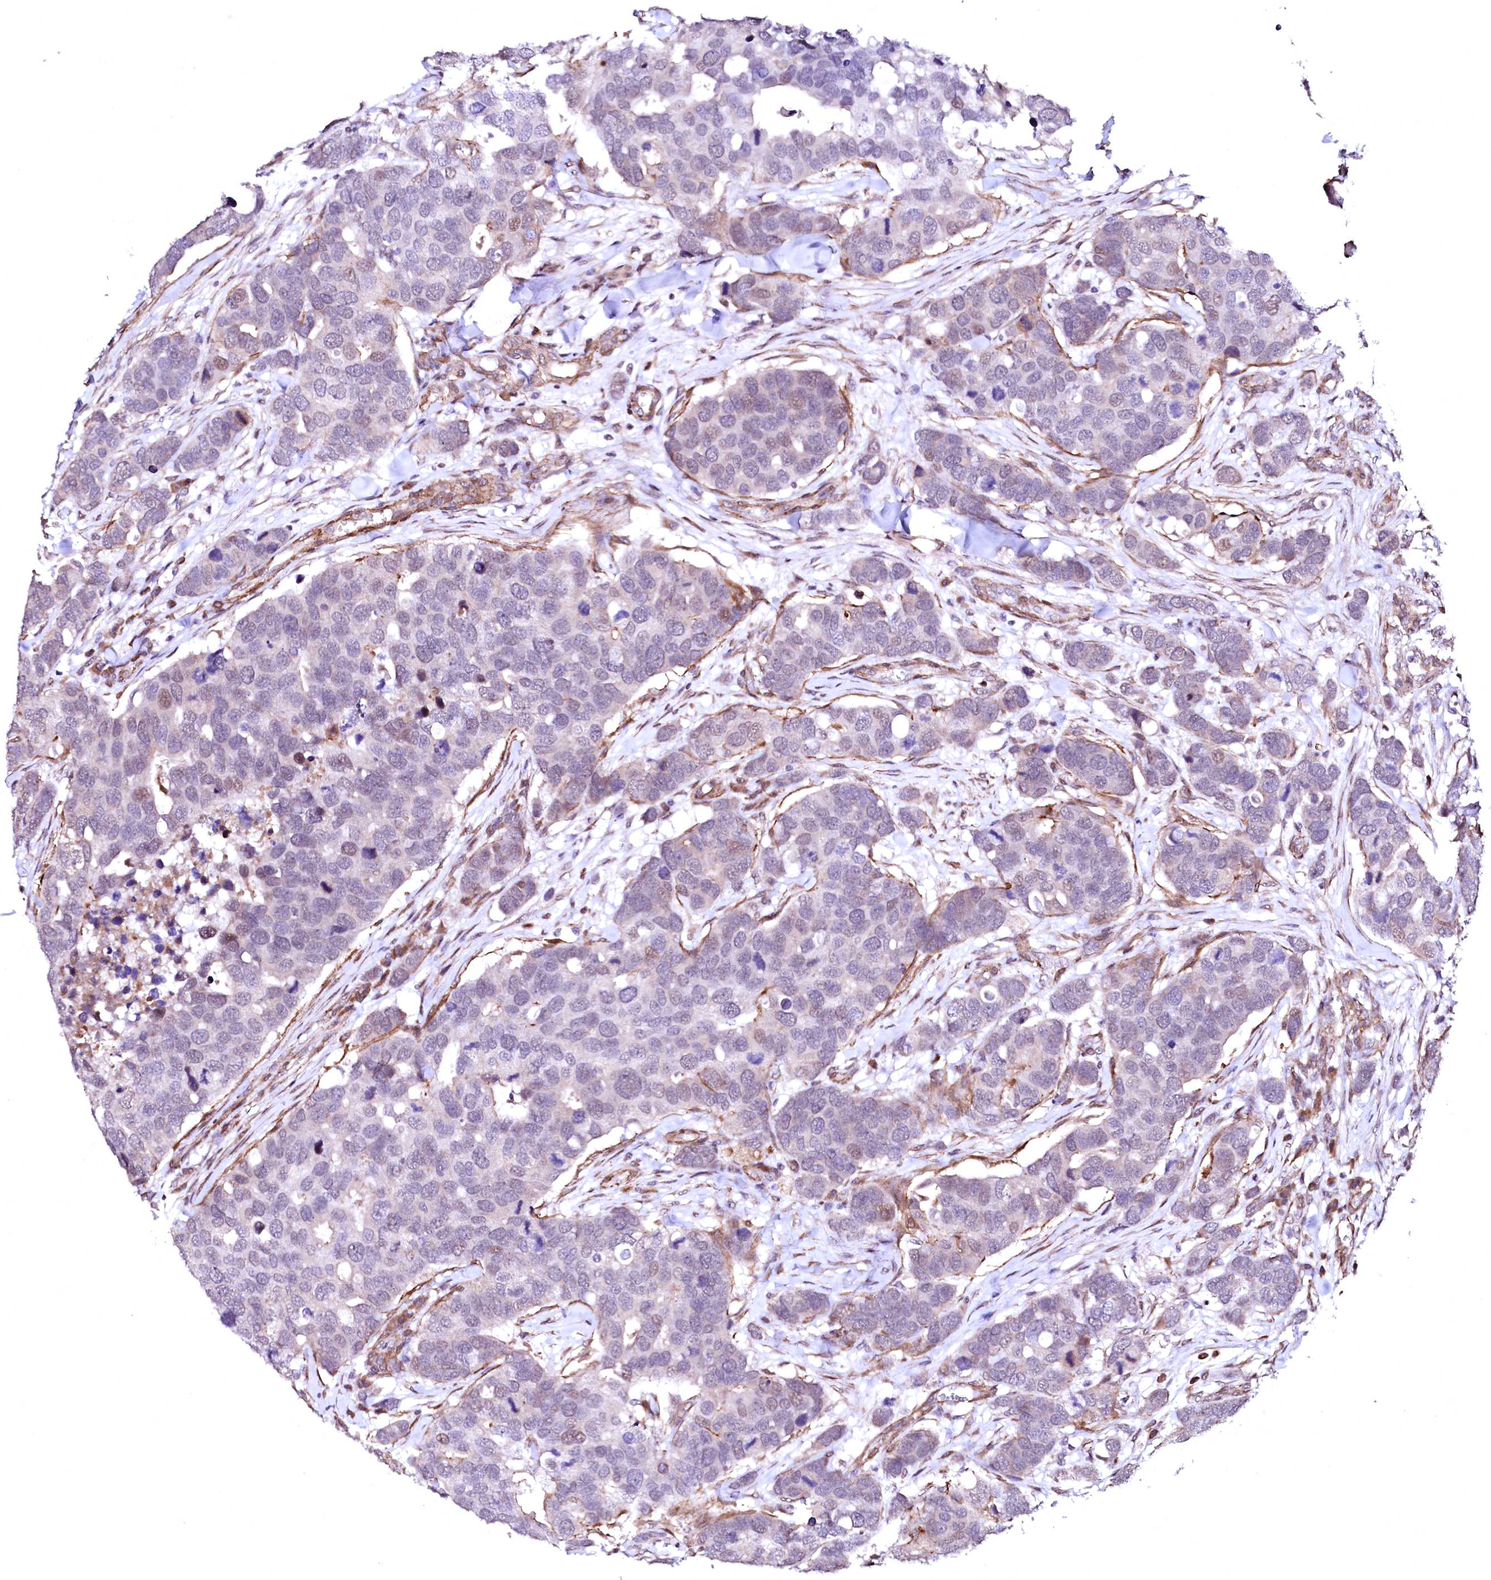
{"staining": {"intensity": "weak", "quantity": "<25%", "location": "nuclear"}, "tissue": "breast cancer", "cell_type": "Tumor cells", "image_type": "cancer", "snomed": [{"axis": "morphology", "description": "Duct carcinoma"}, {"axis": "topography", "description": "Breast"}], "caption": "A high-resolution histopathology image shows IHC staining of breast infiltrating ductal carcinoma, which exhibits no significant expression in tumor cells.", "gene": "GPR176", "patient": {"sex": "female", "age": 83}}